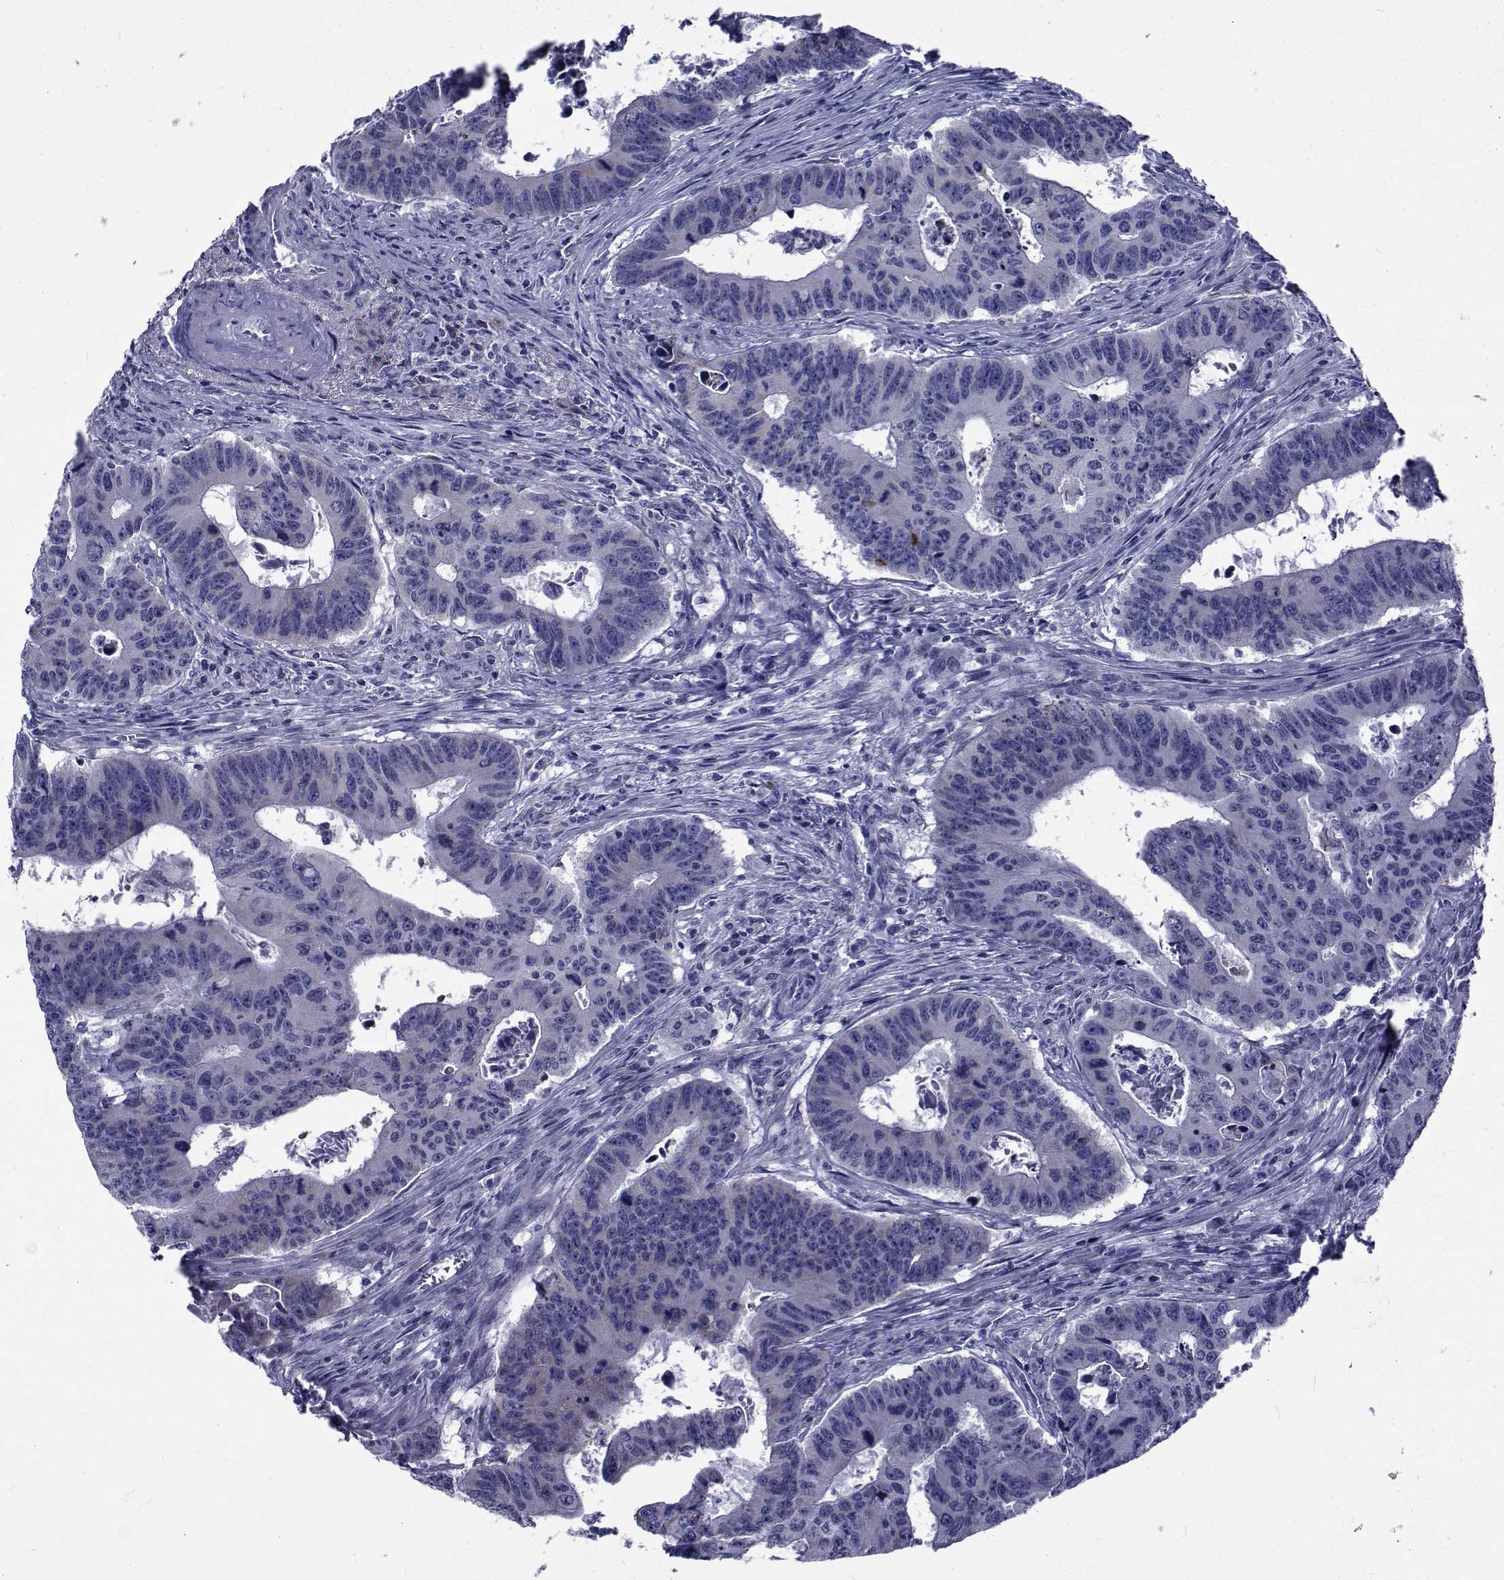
{"staining": {"intensity": "weak", "quantity": "<25%", "location": "cytoplasmic/membranous"}, "tissue": "colorectal cancer", "cell_type": "Tumor cells", "image_type": "cancer", "snomed": [{"axis": "morphology", "description": "Adenocarcinoma, NOS"}, {"axis": "topography", "description": "Appendix"}, {"axis": "topography", "description": "Colon"}, {"axis": "topography", "description": "Cecum"}, {"axis": "topography", "description": "Colon asc"}], "caption": "High magnification brightfield microscopy of colorectal cancer (adenocarcinoma) stained with DAB (3,3'-diaminobenzidine) (brown) and counterstained with hematoxylin (blue): tumor cells show no significant staining.", "gene": "ROPN1", "patient": {"sex": "female", "age": 85}}